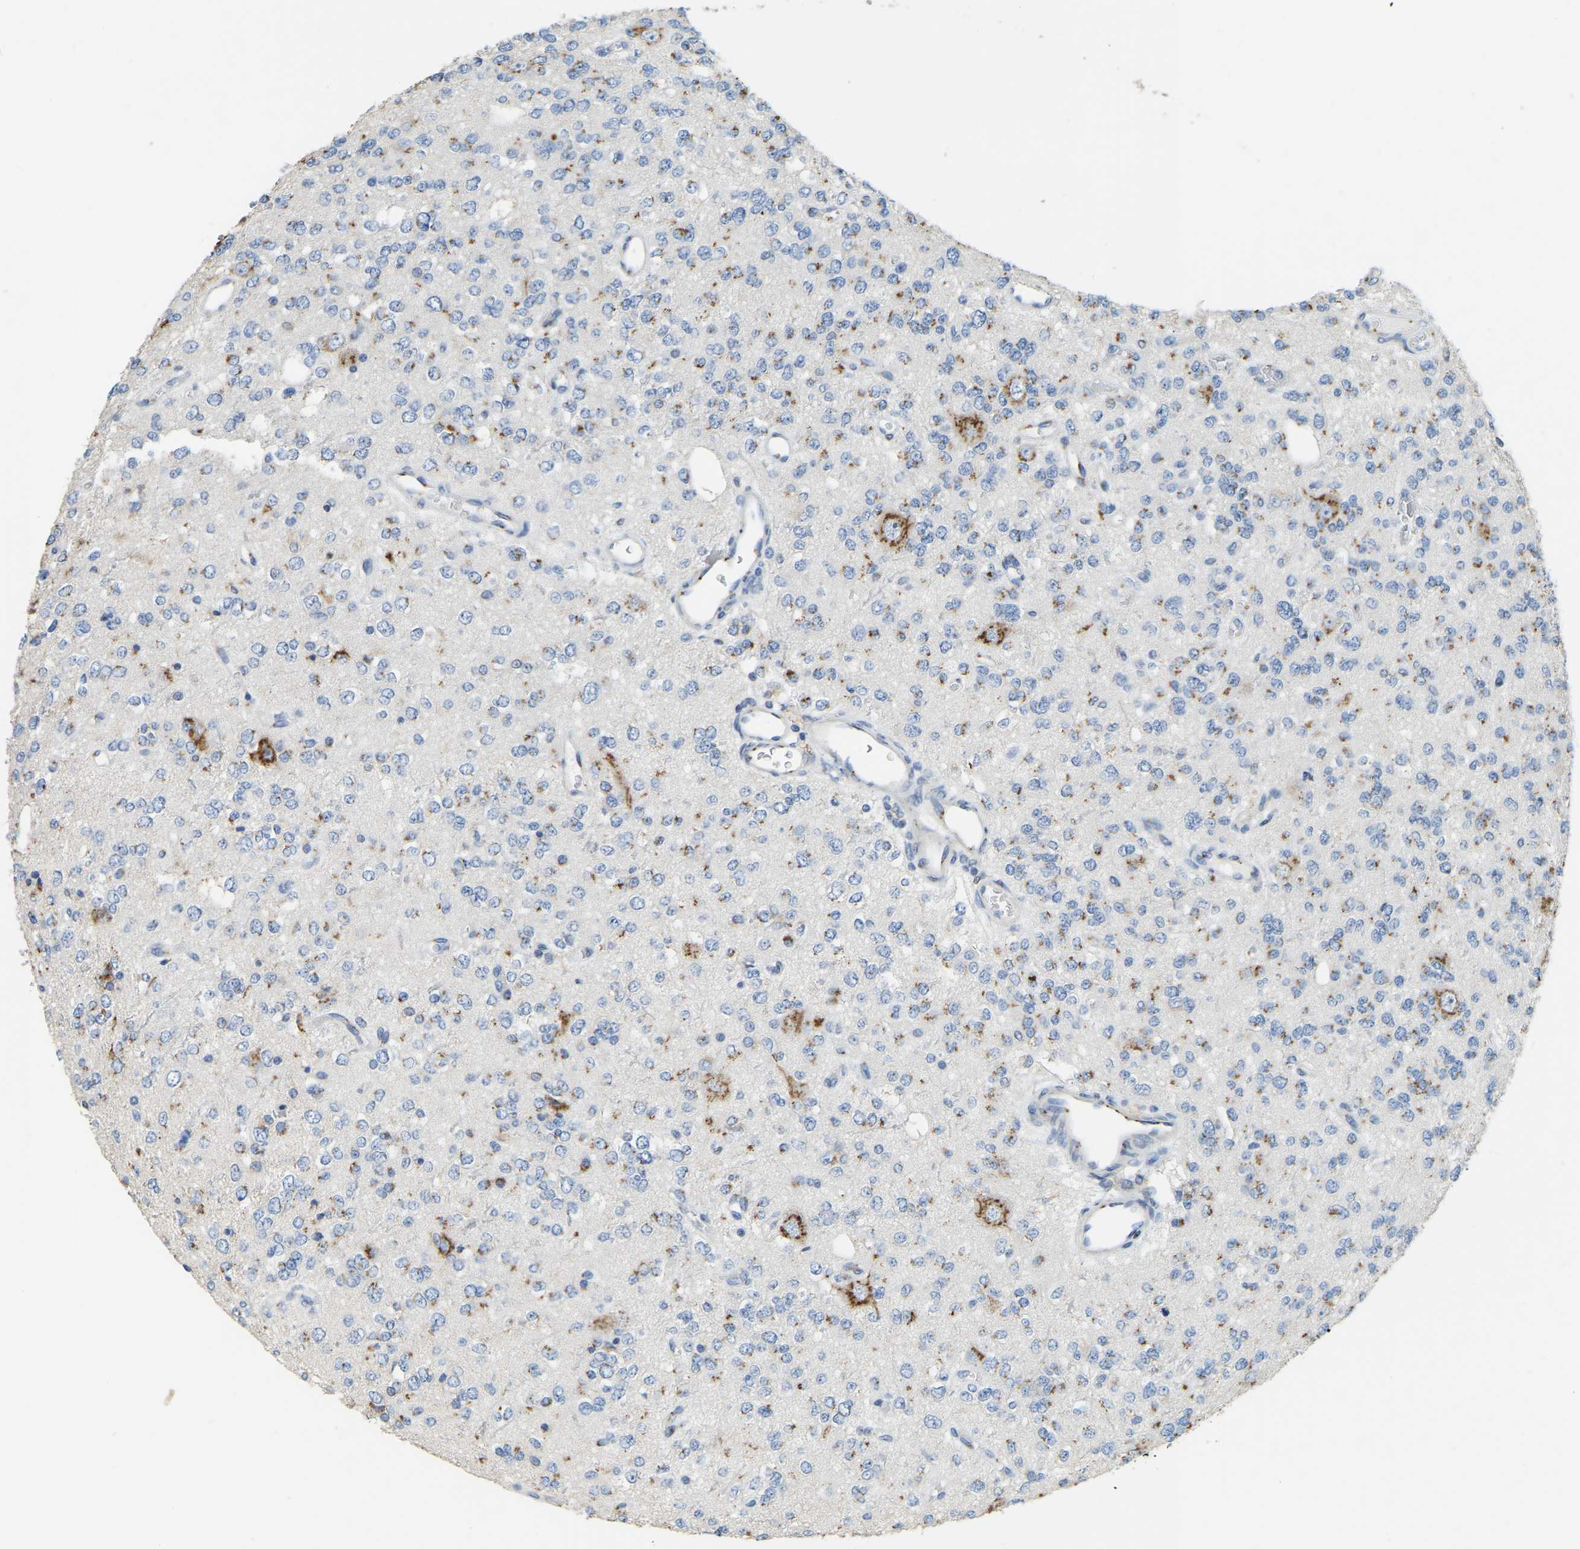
{"staining": {"intensity": "moderate", "quantity": "<25%", "location": "cytoplasmic/membranous"}, "tissue": "glioma", "cell_type": "Tumor cells", "image_type": "cancer", "snomed": [{"axis": "morphology", "description": "Glioma, malignant, Low grade"}, {"axis": "topography", "description": "Brain"}], "caption": "Glioma stained for a protein exhibits moderate cytoplasmic/membranous positivity in tumor cells.", "gene": "FAM174A", "patient": {"sex": "male", "age": 38}}